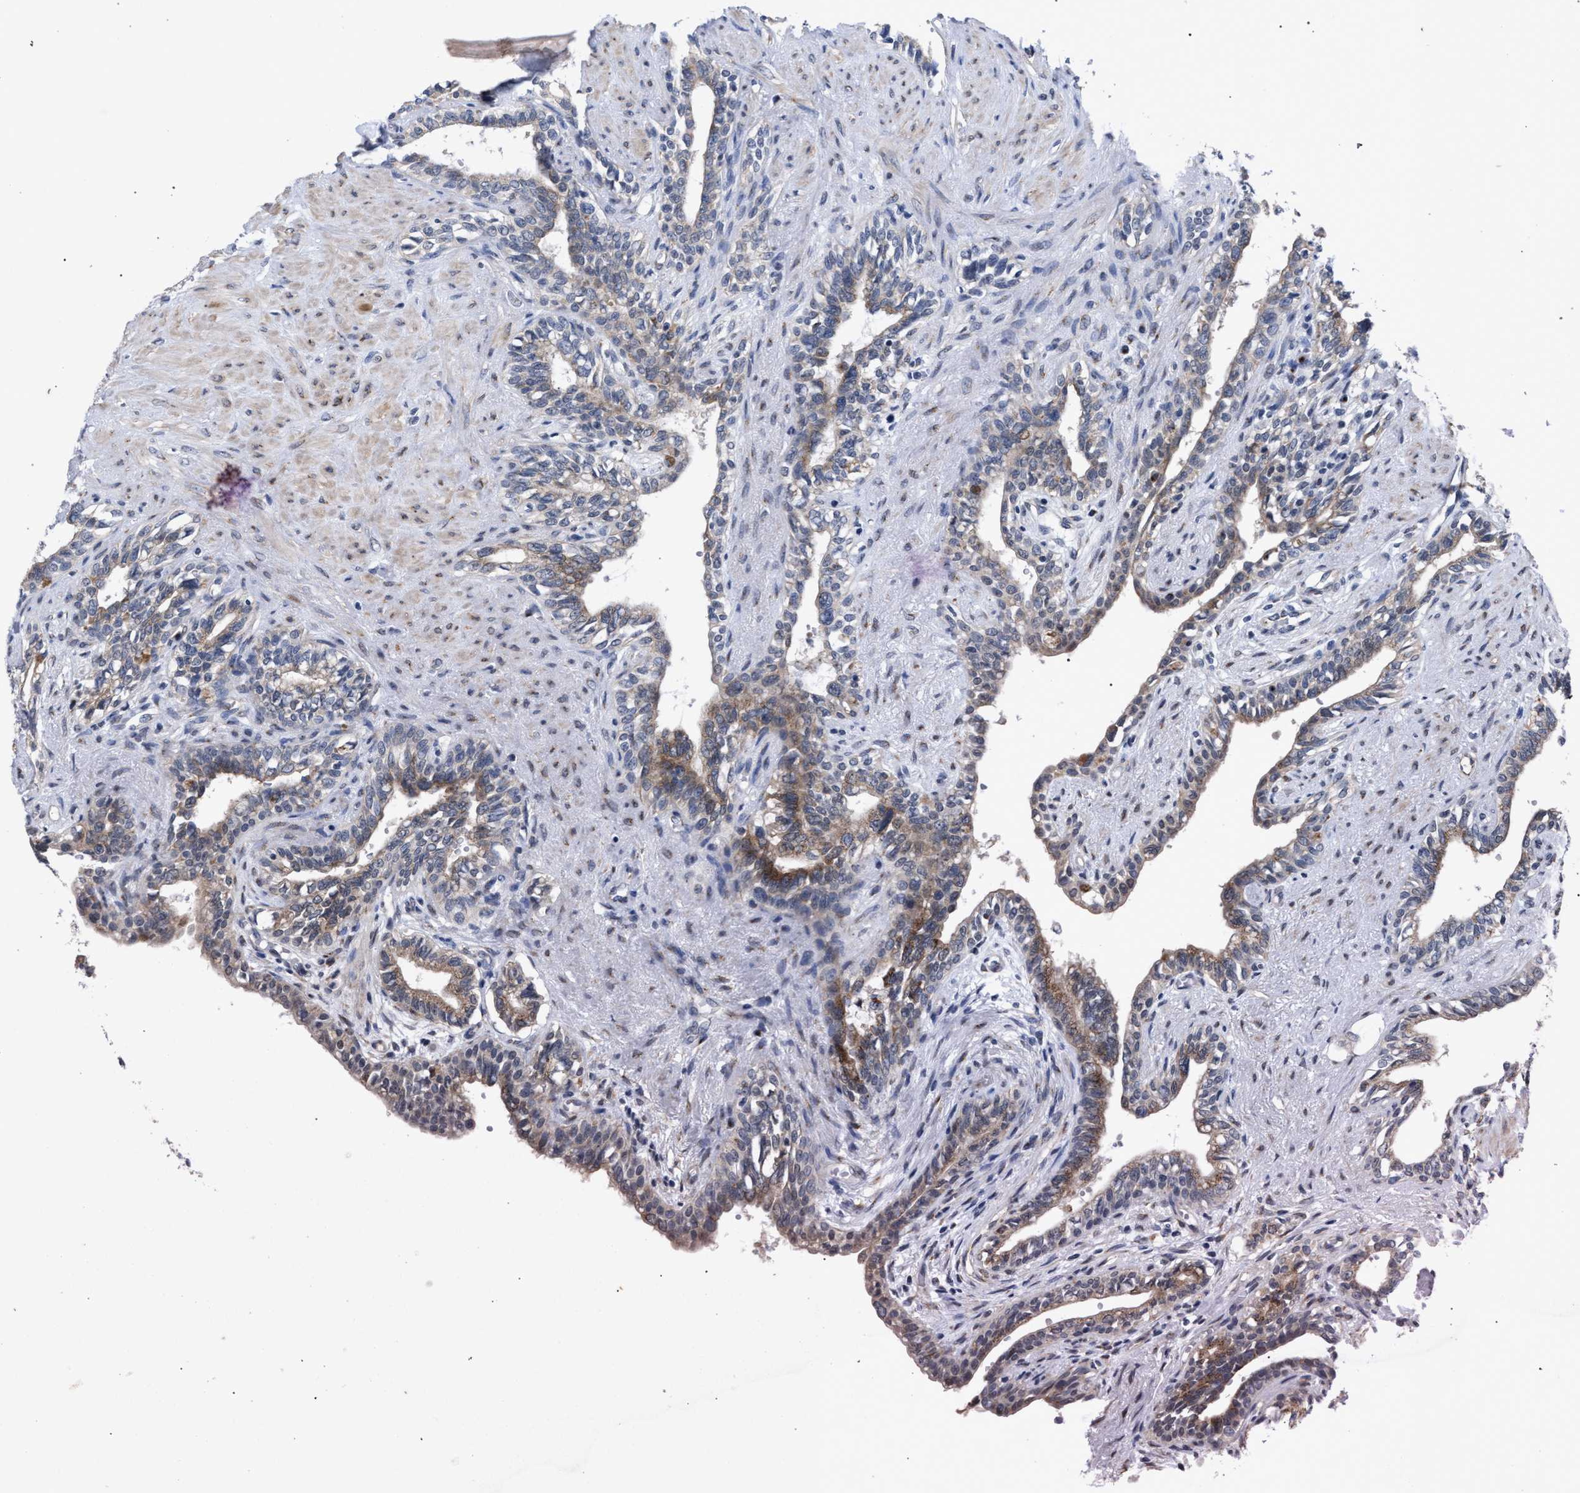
{"staining": {"intensity": "moderate", "quantity": "25%-75%", "location": "cytoplasmic/membranous"}, "tissue": "seminal vesicle", "cell_type": "Glandular cells", "image_type": "normal", "snomed": [{"axis": "morphology", "description": "Normal tissue, NOS"}, {"axis": "morphology", "description": "Adenocarcinoma, High grade"}, {"axis": "topography", "description": "Prostate"}, {"axis": "topography", "description": "Seminal veicle"}], "caption": "Protein expression analysis of benign seminal vesicle displays moderate cytoplasmic/membranous staining in about 25%-75% of glandular cells.", "gene": "GOLGA2", "patient": {"sex": "male", "age": 55}}